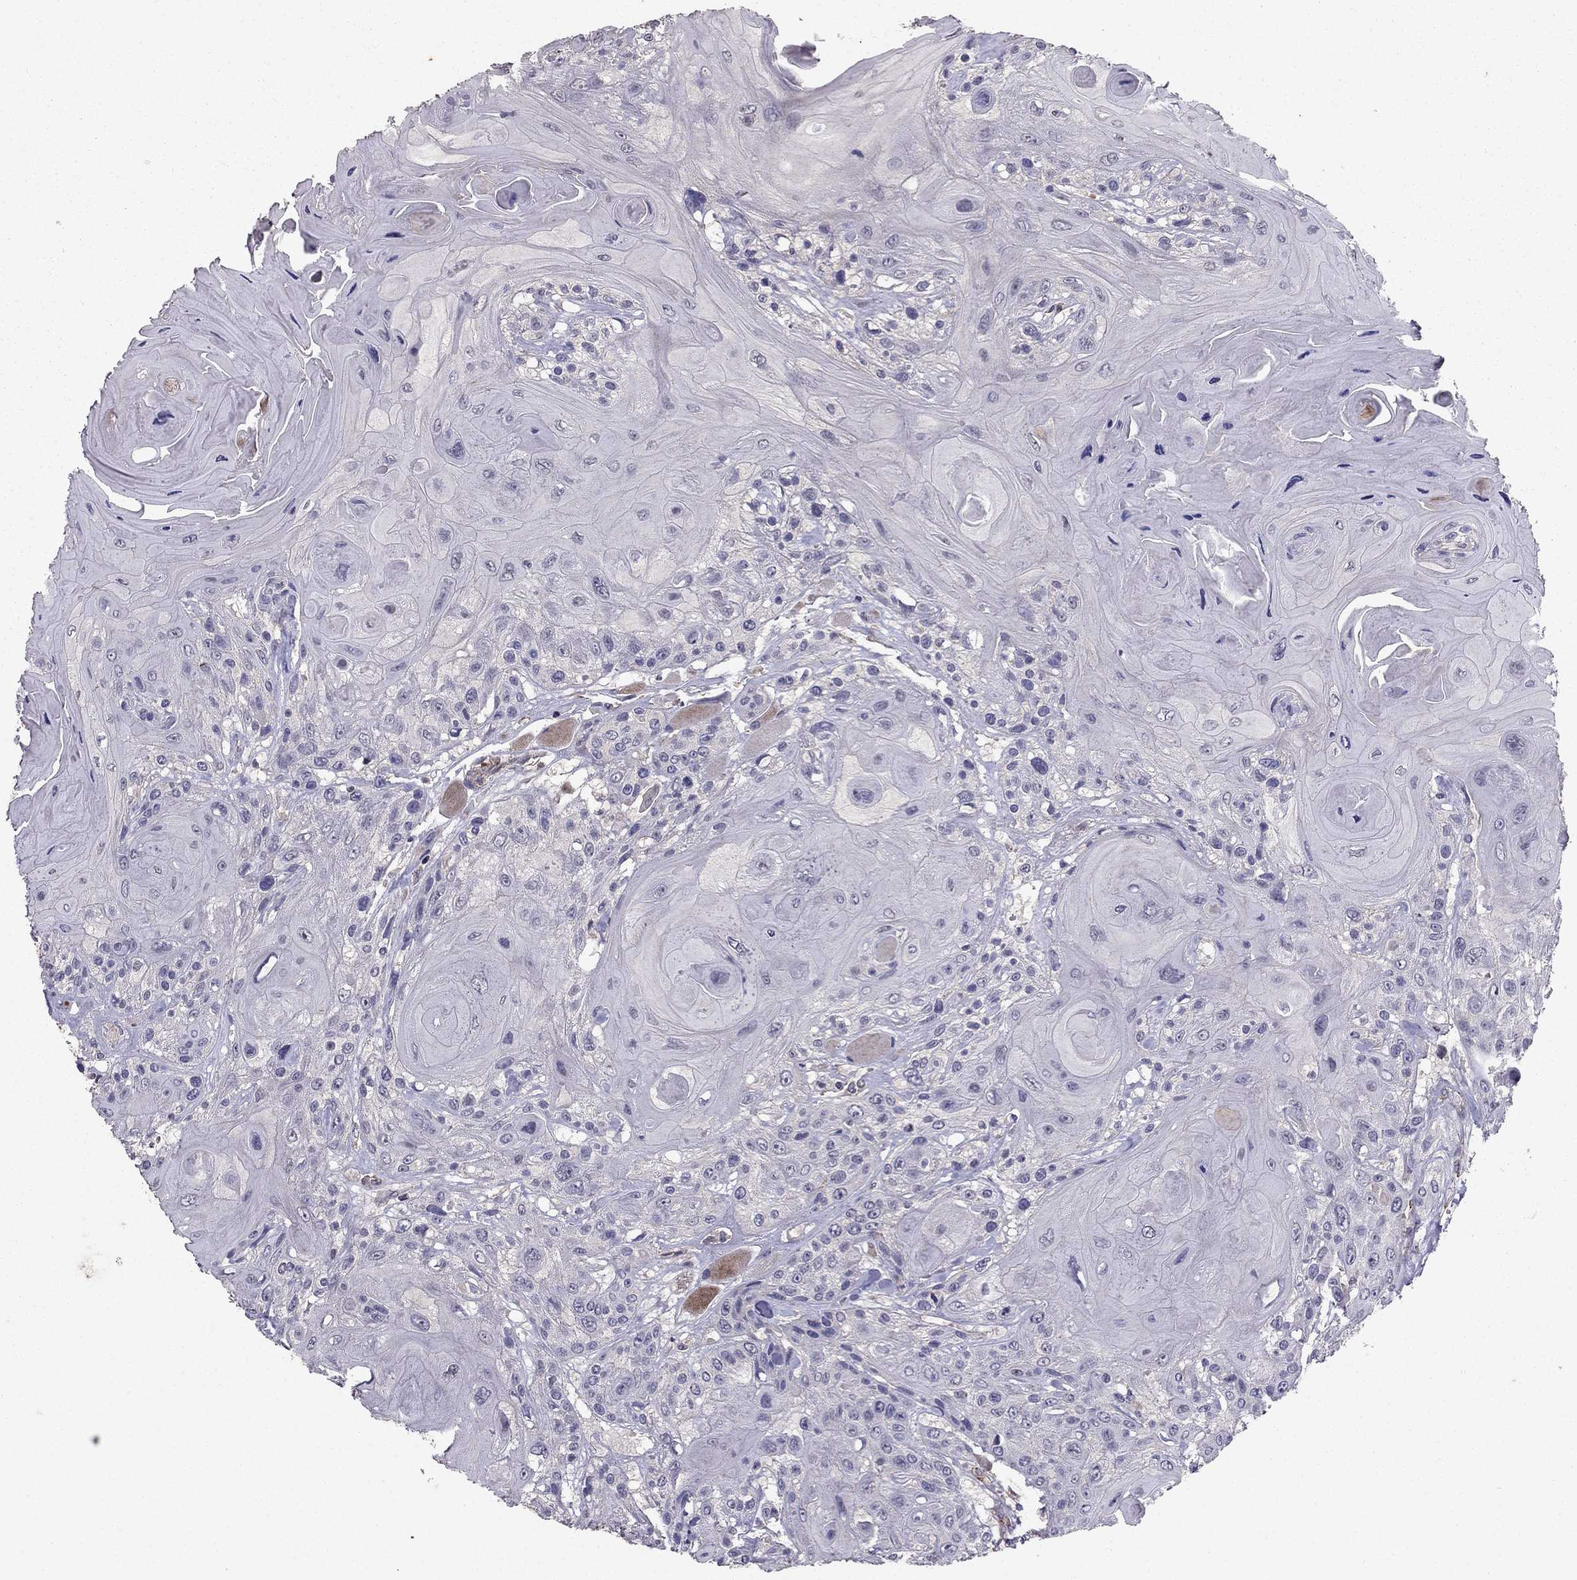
{"staining": {"intensity": "negative", "quantity": "none", "location": "none"}, "tissue": "head and neck cancer", "cell_type": "Tumor cells", "image_type": "cancer", "snomed": [{"axis": "morphology", "description": "Squamous cell carcinoma, NOS"}, {"axis": "topography", "description": "Head-Neck"}], "caption": "Tumor cells are negative for brown protein staining in head and neck cancer (squamous cell carcinoma). (DAB immunohistochemistry (IHC), high magnification).", "gene": "RASIP1", "patient": {"sex": "female", "age": 59}}